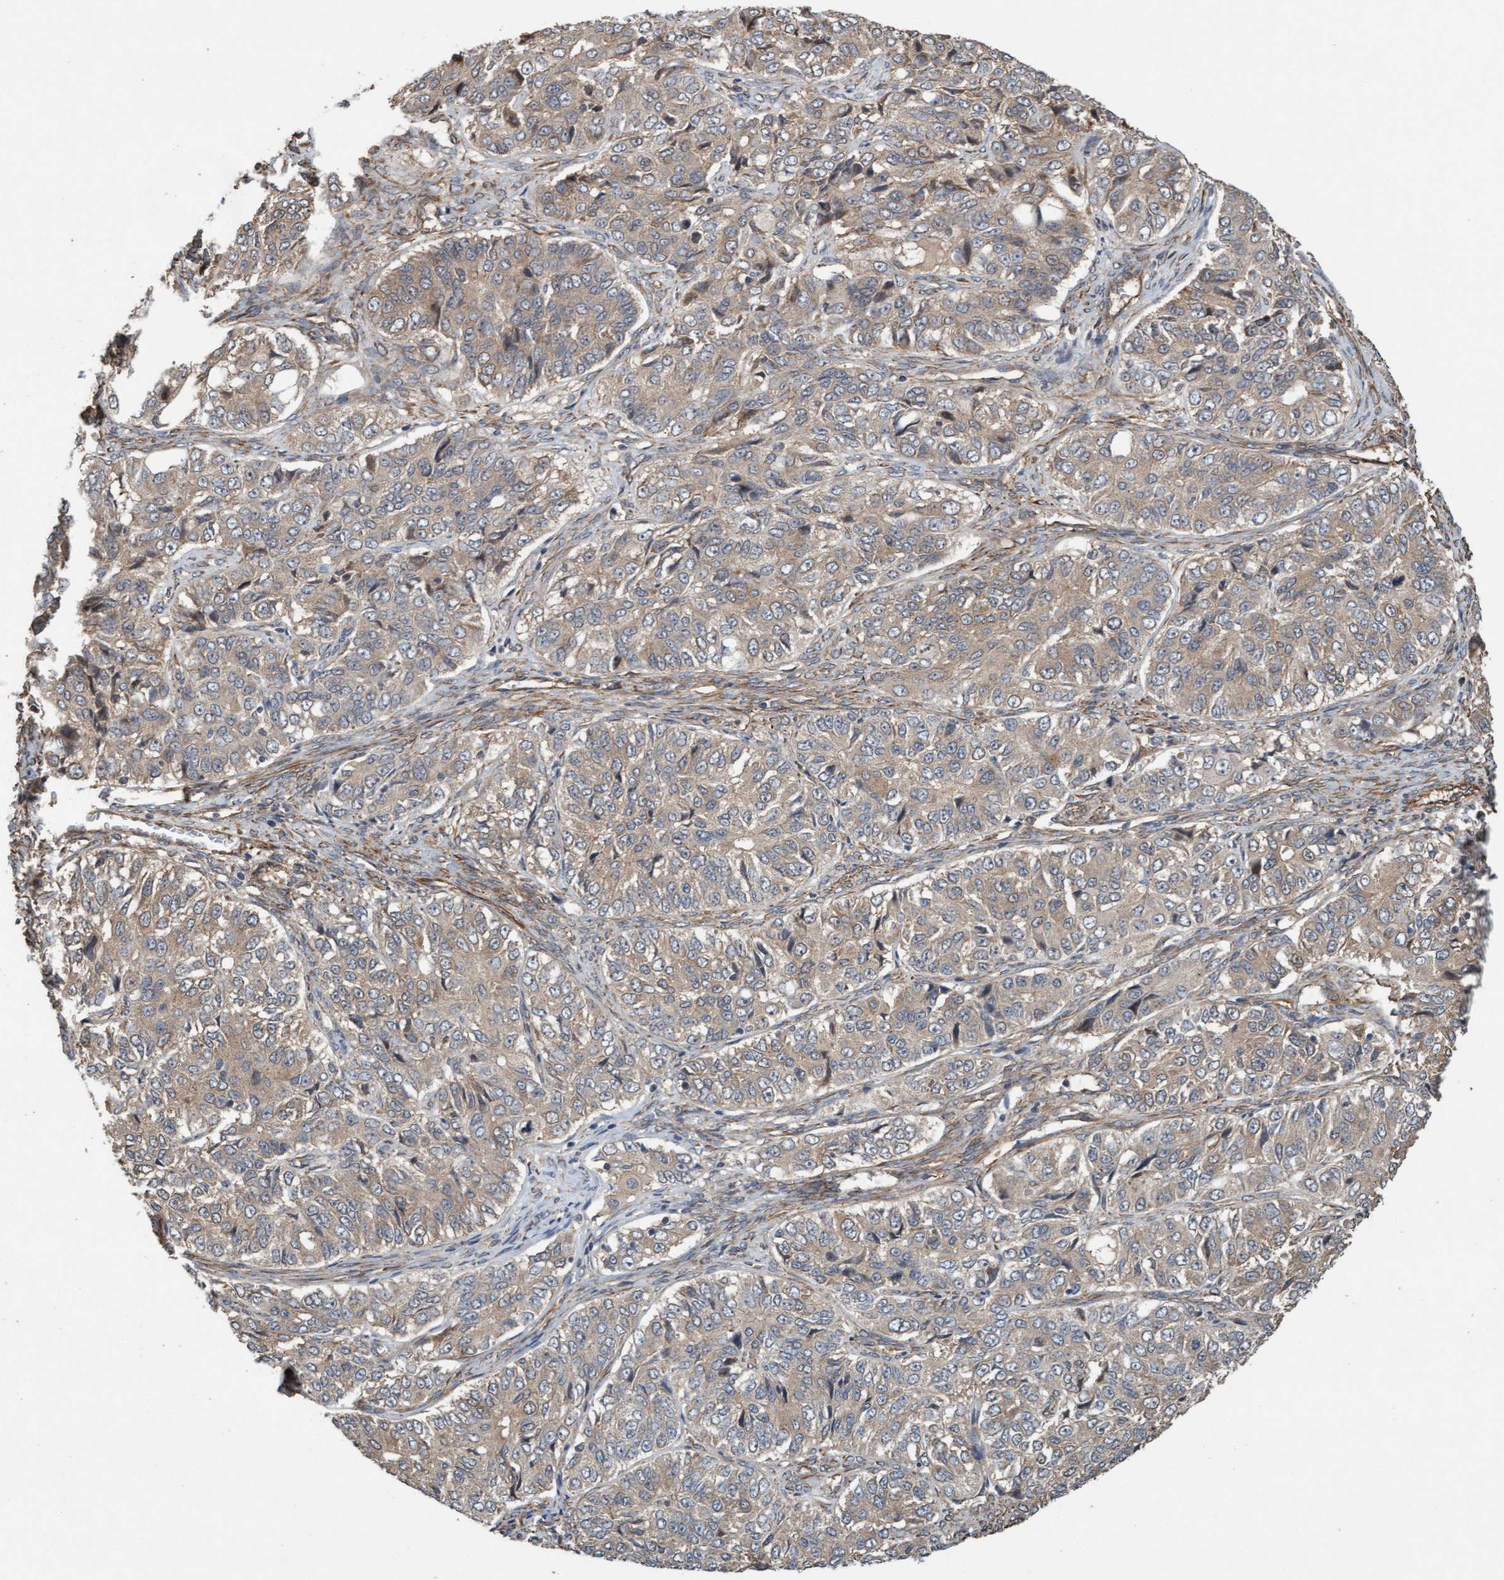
{"staining": {"intensity": "weak", "quantity": ">75%", "location": "cytoplasmic/membranous"}, "tissue": "ovarian cancer", "cell_type": "Tumor cells", "image_type": "cancer", "snomed": [{"axis": "morphology", "description": "Carcinoma, endometroid"}, {"axis": "topography", "description": "Ovary"}], "caption": "Protein staining shows weak cytoplasmic/membranous expression in approximately >75% of tumor cells in endometroid carcinoma (ovarian). (Stains: DAB (3,3'-diaminobenzidine) in brown, nuclei in blue, Microscopy: brightfield microscopy at high magnification).", "gene": "CDC42EP4", "patient": {"sex": "female", "age": 51}}